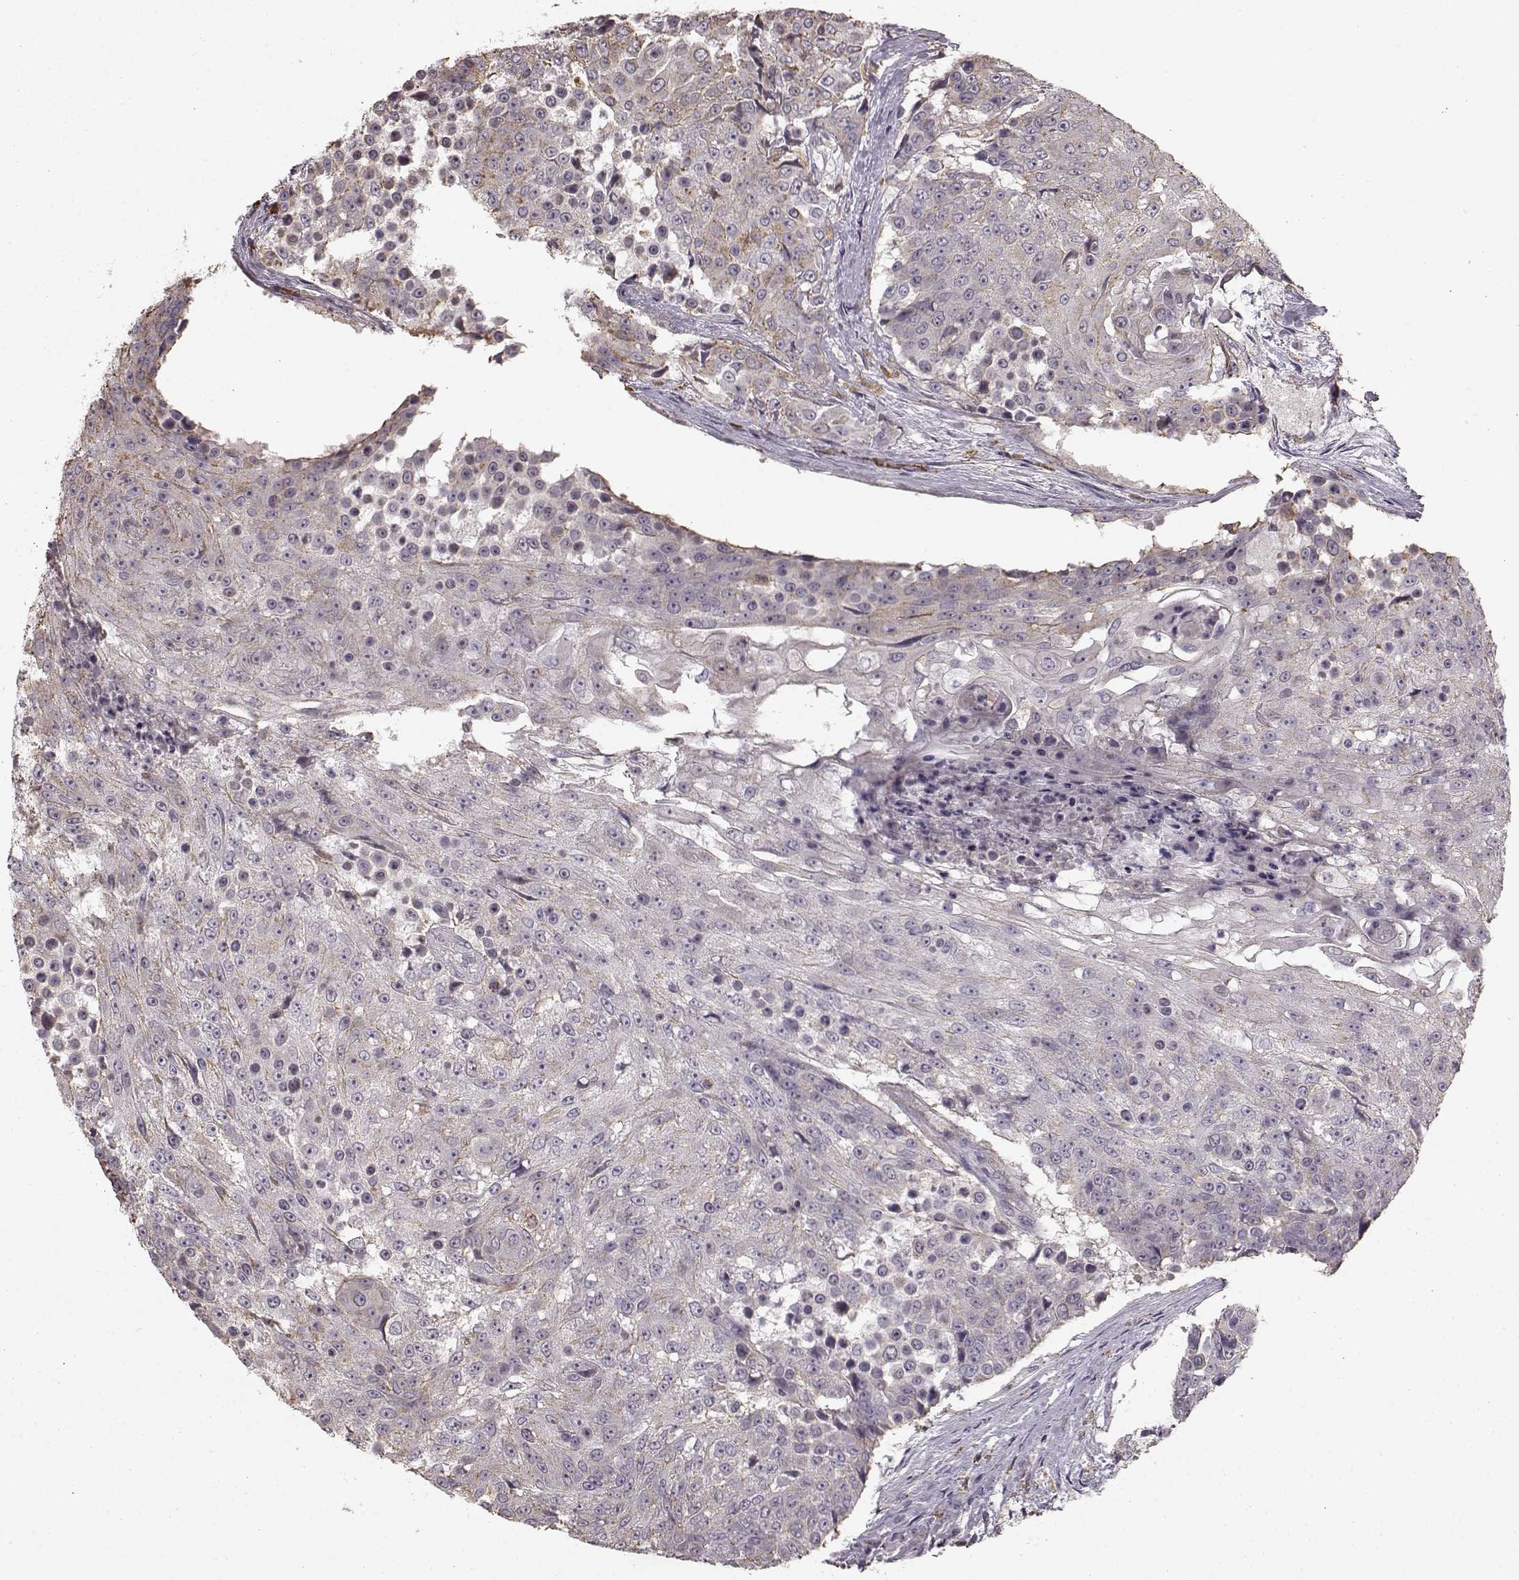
{"staining": {"intensity": "weak", "quantity": "<25%", "location": "cytoplasmic/membranous"}, "tissue": "urothelial cancer", "cell_type": "Tumor cells", "image_type": "cancer", "snomed": [{"axis": "morphology", "description": "Urothelial carcinoma, High grade"}, {"axis": "topography", "description": "Urinary bladder"}], "caption": "A high-resolution photomicrograph shows IHC staining of urothelial cancer, which reveals no significant staining in tumor cells. (Stains: DAB IHC with hematoxylin counter stain, Microscopy: brightfield microscopy at high magnification).", "gene": "HMMR", "patient": {"sex": "female", "age": 63}}